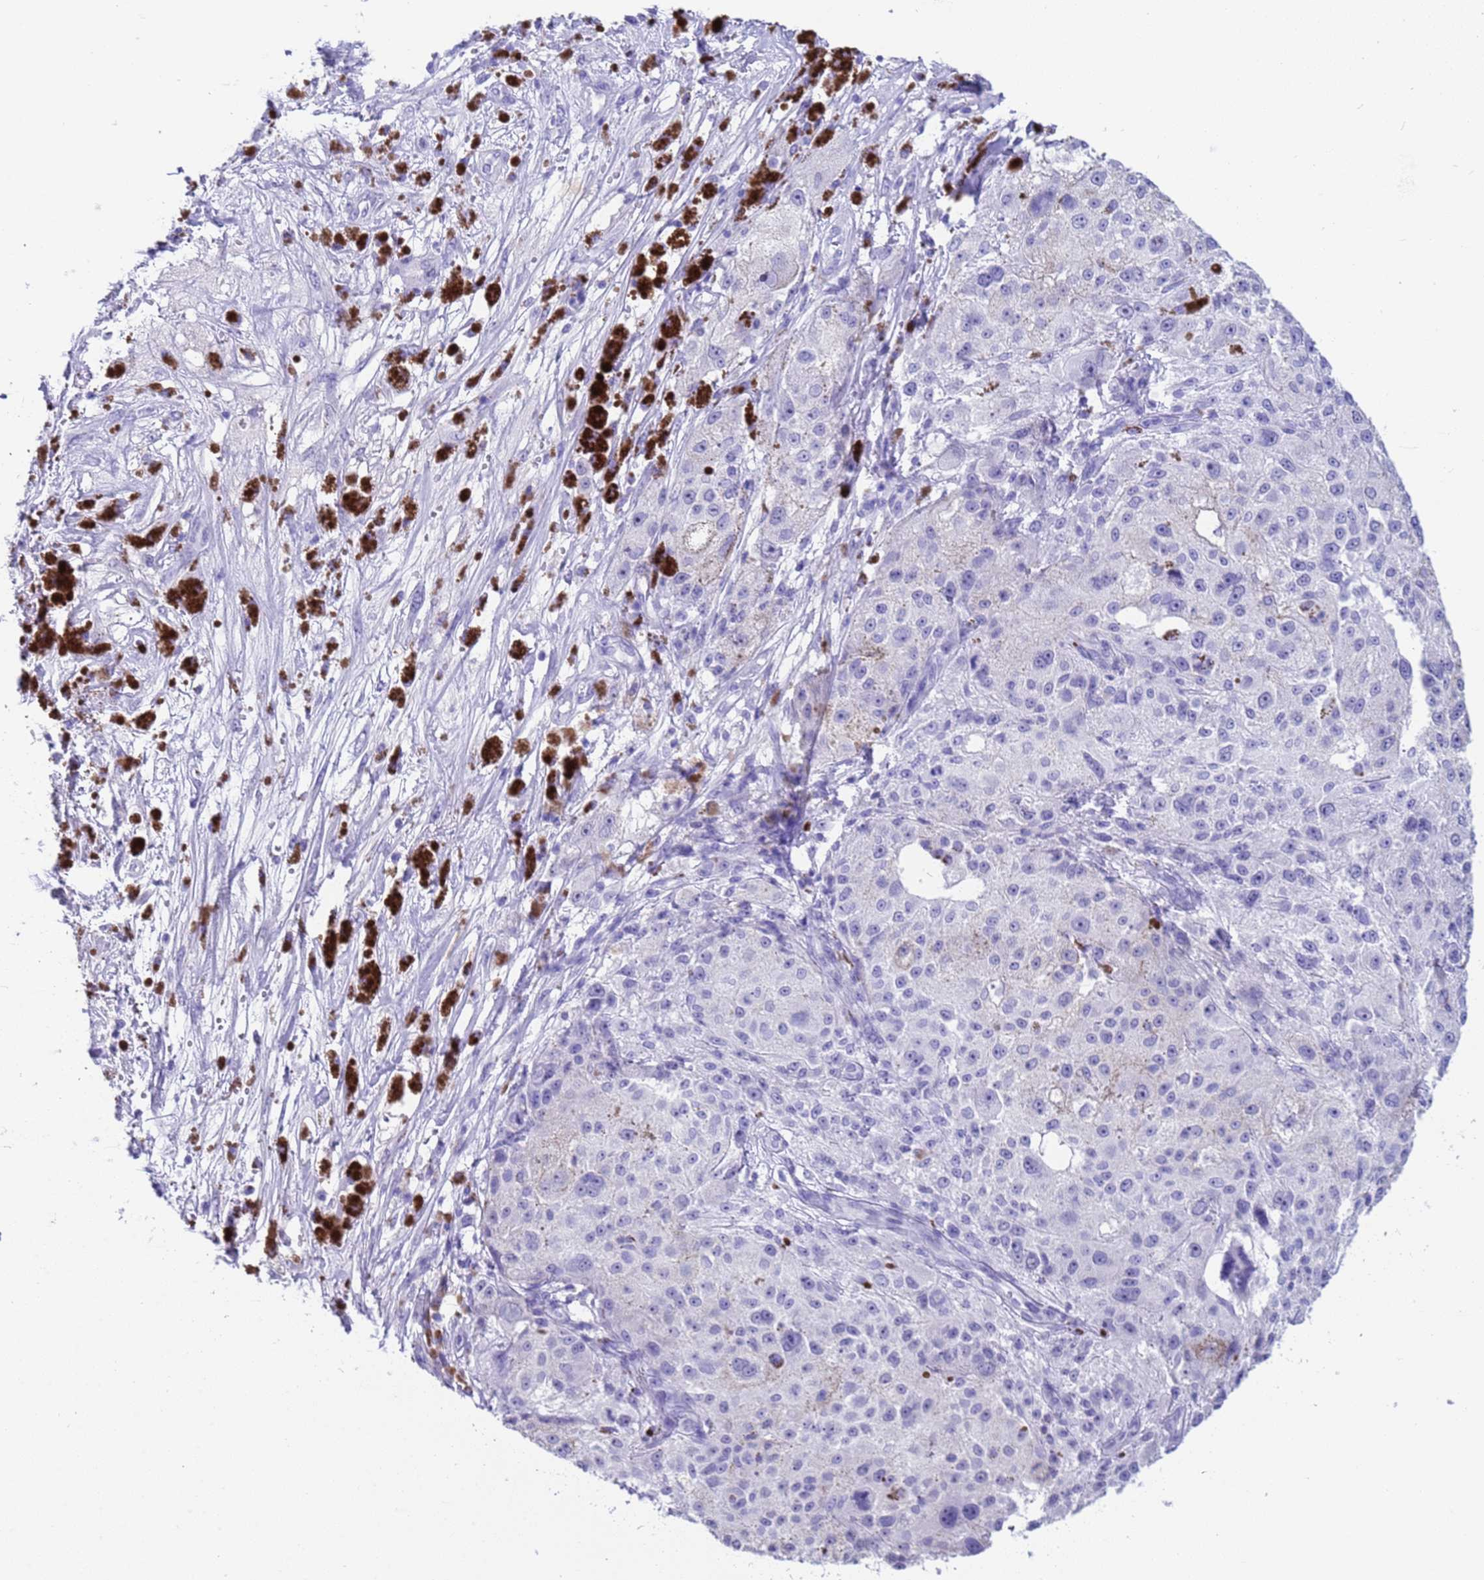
{"staining": {"intensity": "negative", "quantity": "none", "location": "none"}, "tissue": "melanoma", "cell_type": "Tumor cells", "image_type": "cancer", "snomed": [{"axis": "morphology", "description": "Necrosis, NOS"}, {"axis": "morphology", "description": "Malignant melanoma, NOS"}, {"axis": "topography", "description": "Skin"}], "caption": "IHC histopathology image of human melanoma stained for a protein (brown), which exhibits no expression in tumor cells. (DAB IHC, high magnification).", "gene": "CKM", "patient": {"sex": "female", "age": 87}}